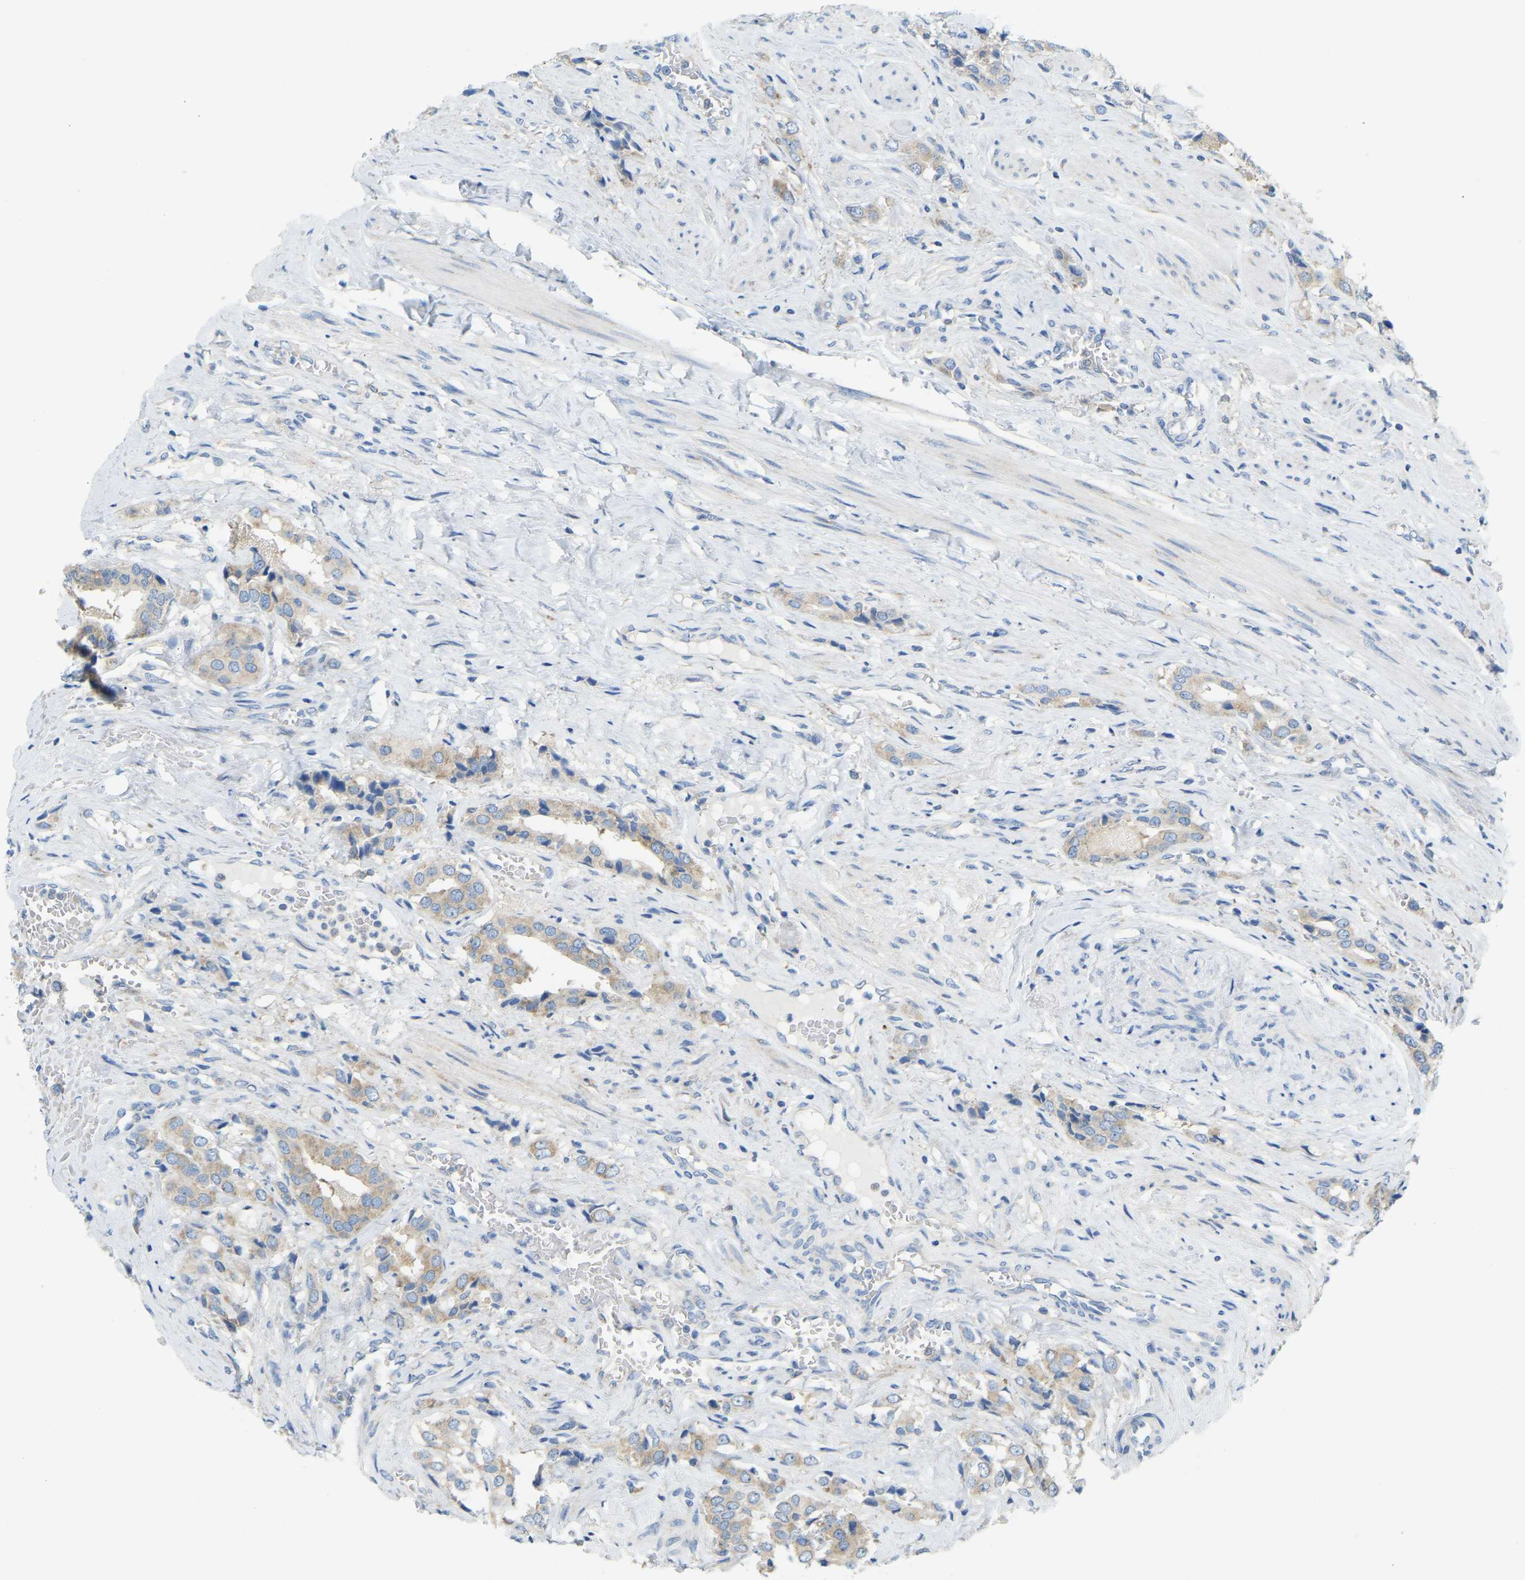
{"staining": {"intensity": "moderate", "quantity": ">75%", "location": "cytoplasmic/membranous"}, "tissue": "prostate cancer", "cell_type": "Tumor cells", "image_type": "cancer", "snomed": [{"axis": "morphology", "description": "Adenocarcinoma, High grade"}, {"axis": "topography", "description": "Prostate"}], "caption": "This micrograph exhibits immunohistochemistry staining of human prostate high-grade adenocarcinoma, with medium moderate cytoplasmic/membranous positivity in about >75% of tumor cells.", "gene": "SND1", "patient": {"sex": "male", "age": 52}}